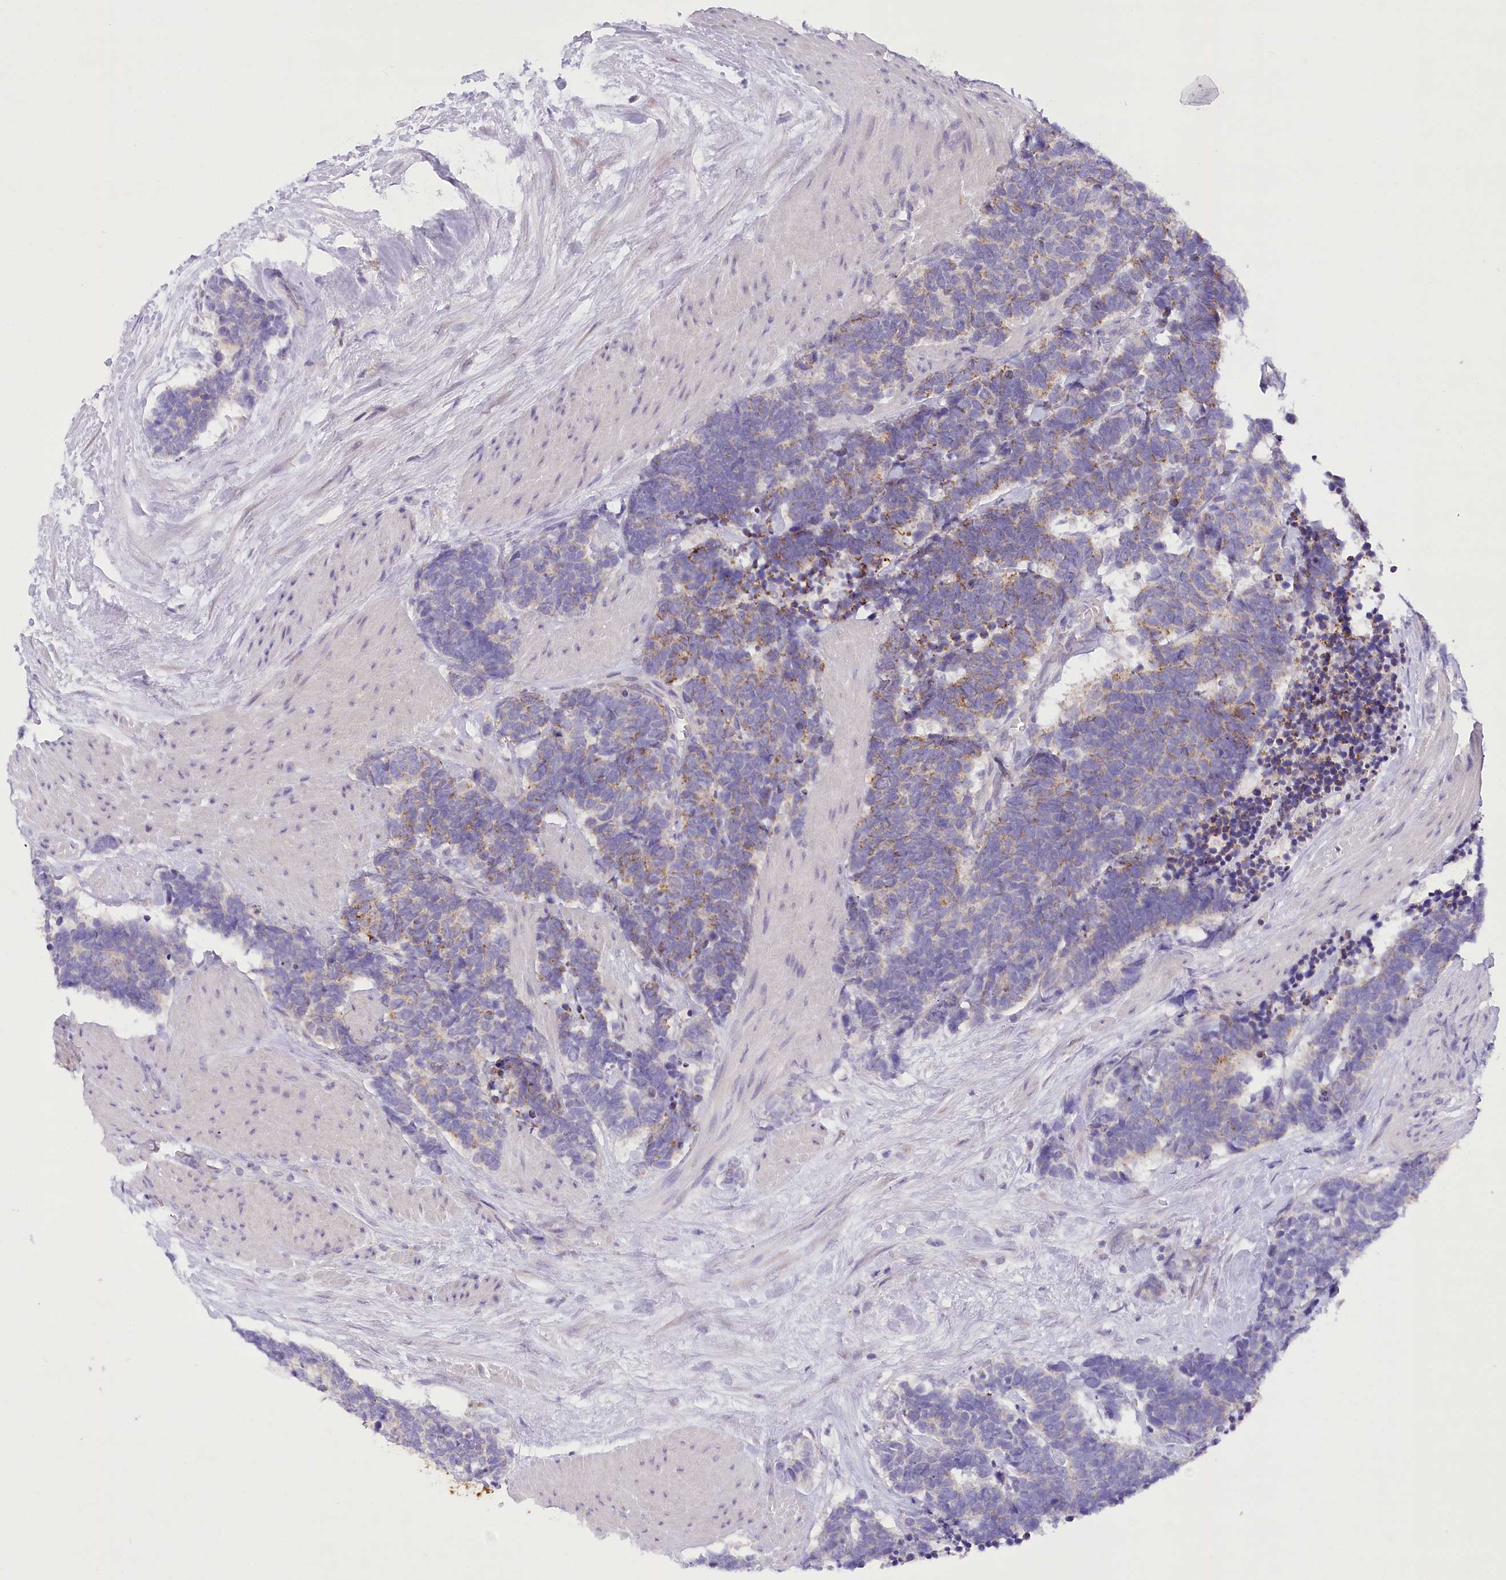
{"staining": {"intensity": "moderate", "quantity": "<25%", "location": "cytoplasmic/membranous"}, "tissue": "carcinoid", "cell_type": "Tumor cells", "image_type": "cancer", "snomed": [{"axis": "morphology", "description": "Carcinoma, NOS"}, {"axis": "morphology", "description": "Carcinoid, malignant, NOS"}, {"axis": "topography", "description": "Urinary bladder"}], "caption": "Human carcinoid stained with a brown dye displays moderate cytoplasmic/membranous positive expression in approximately <25% of tumor cells.", "gene": "DCUN1D1", "patient": {"sex": "male", "age": 57}}